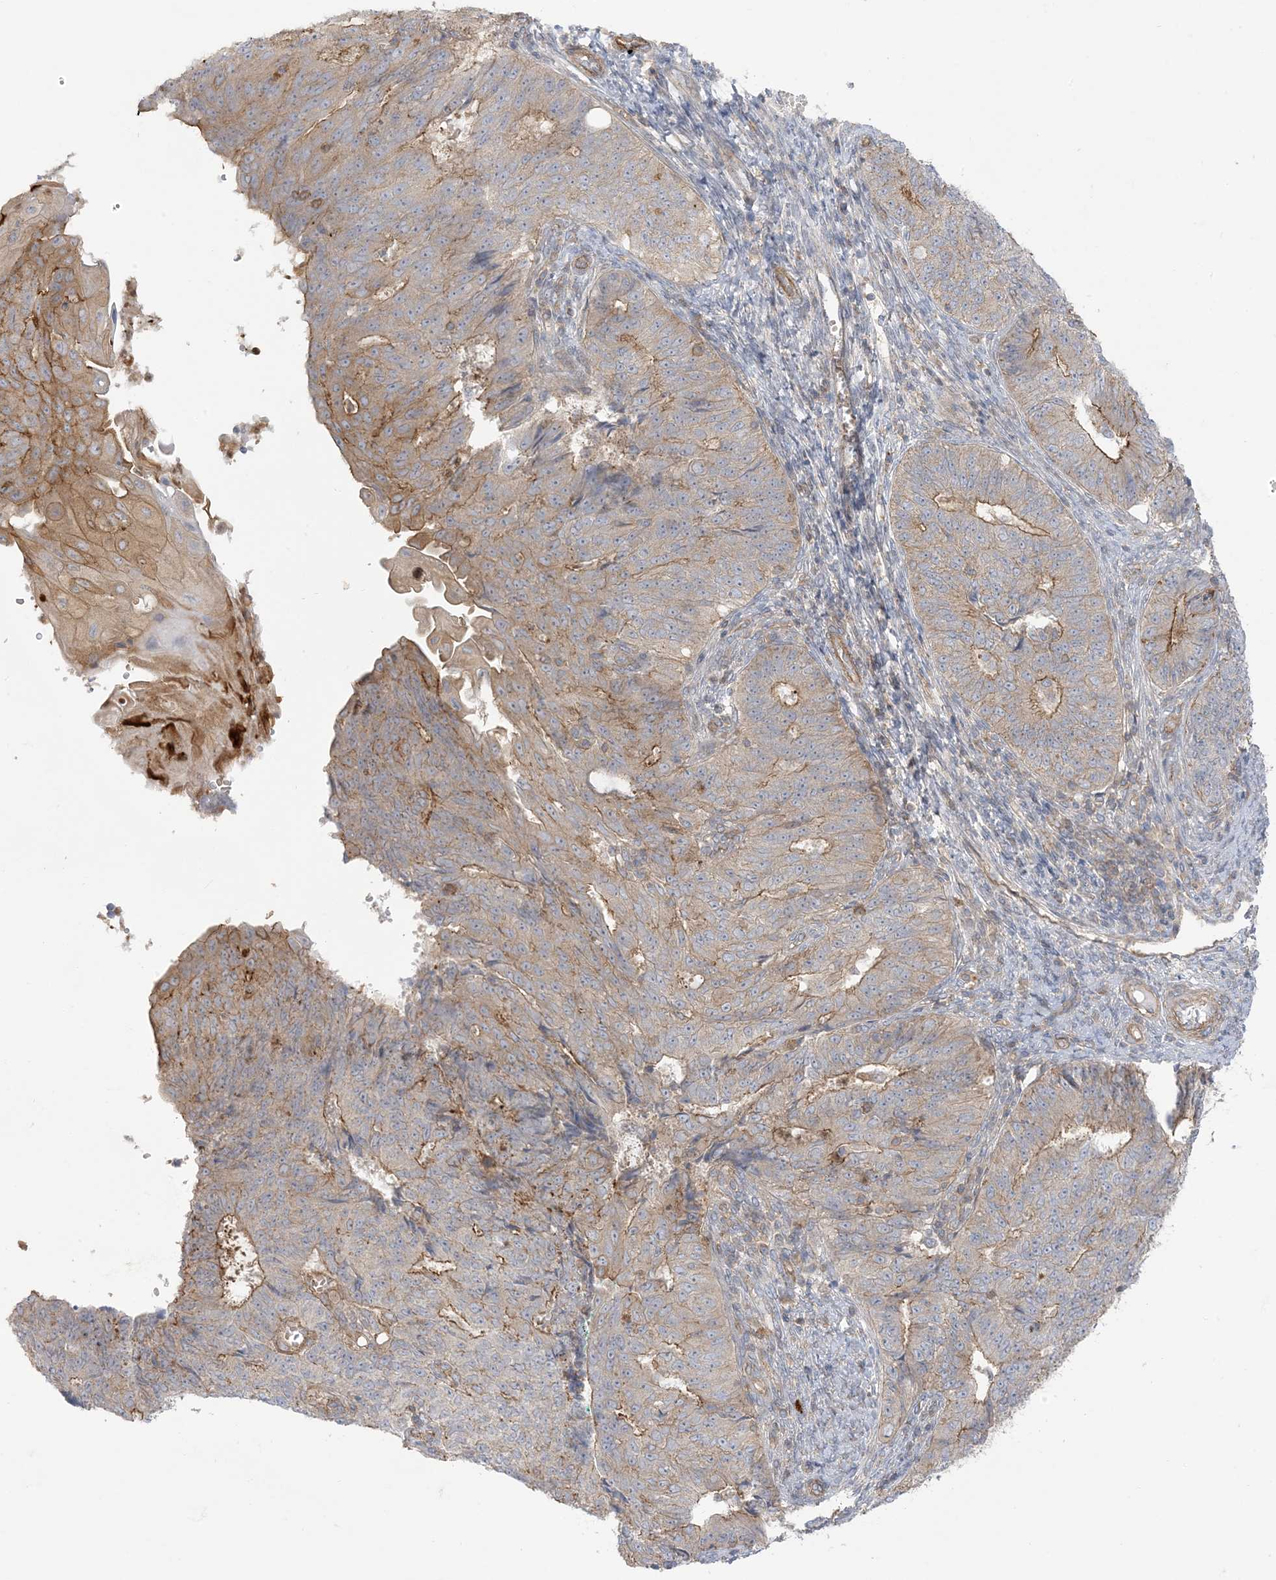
{"staining": {"intensity": "moderate", "quantity": "<25%", "location": "cytoplasmic/membranous"}, "tissue": "endometrial cancer", "cell_type": "Tumor cells", "image_type": "cancer", "snomed": [{"axis": "morphology", "description": "Adenocarcinoma, NOS"}, {"axis": "topography", "description": "Endometrium"}], "caption": "Immunohistochemical staining of adenocarcinoma (endometrial) reveals moderate cytoplasmic/membranous protein expression in approximately <25% of tumor cells.", "gene": "ICMT", "patient": {"sex": "female", "age": 32}}